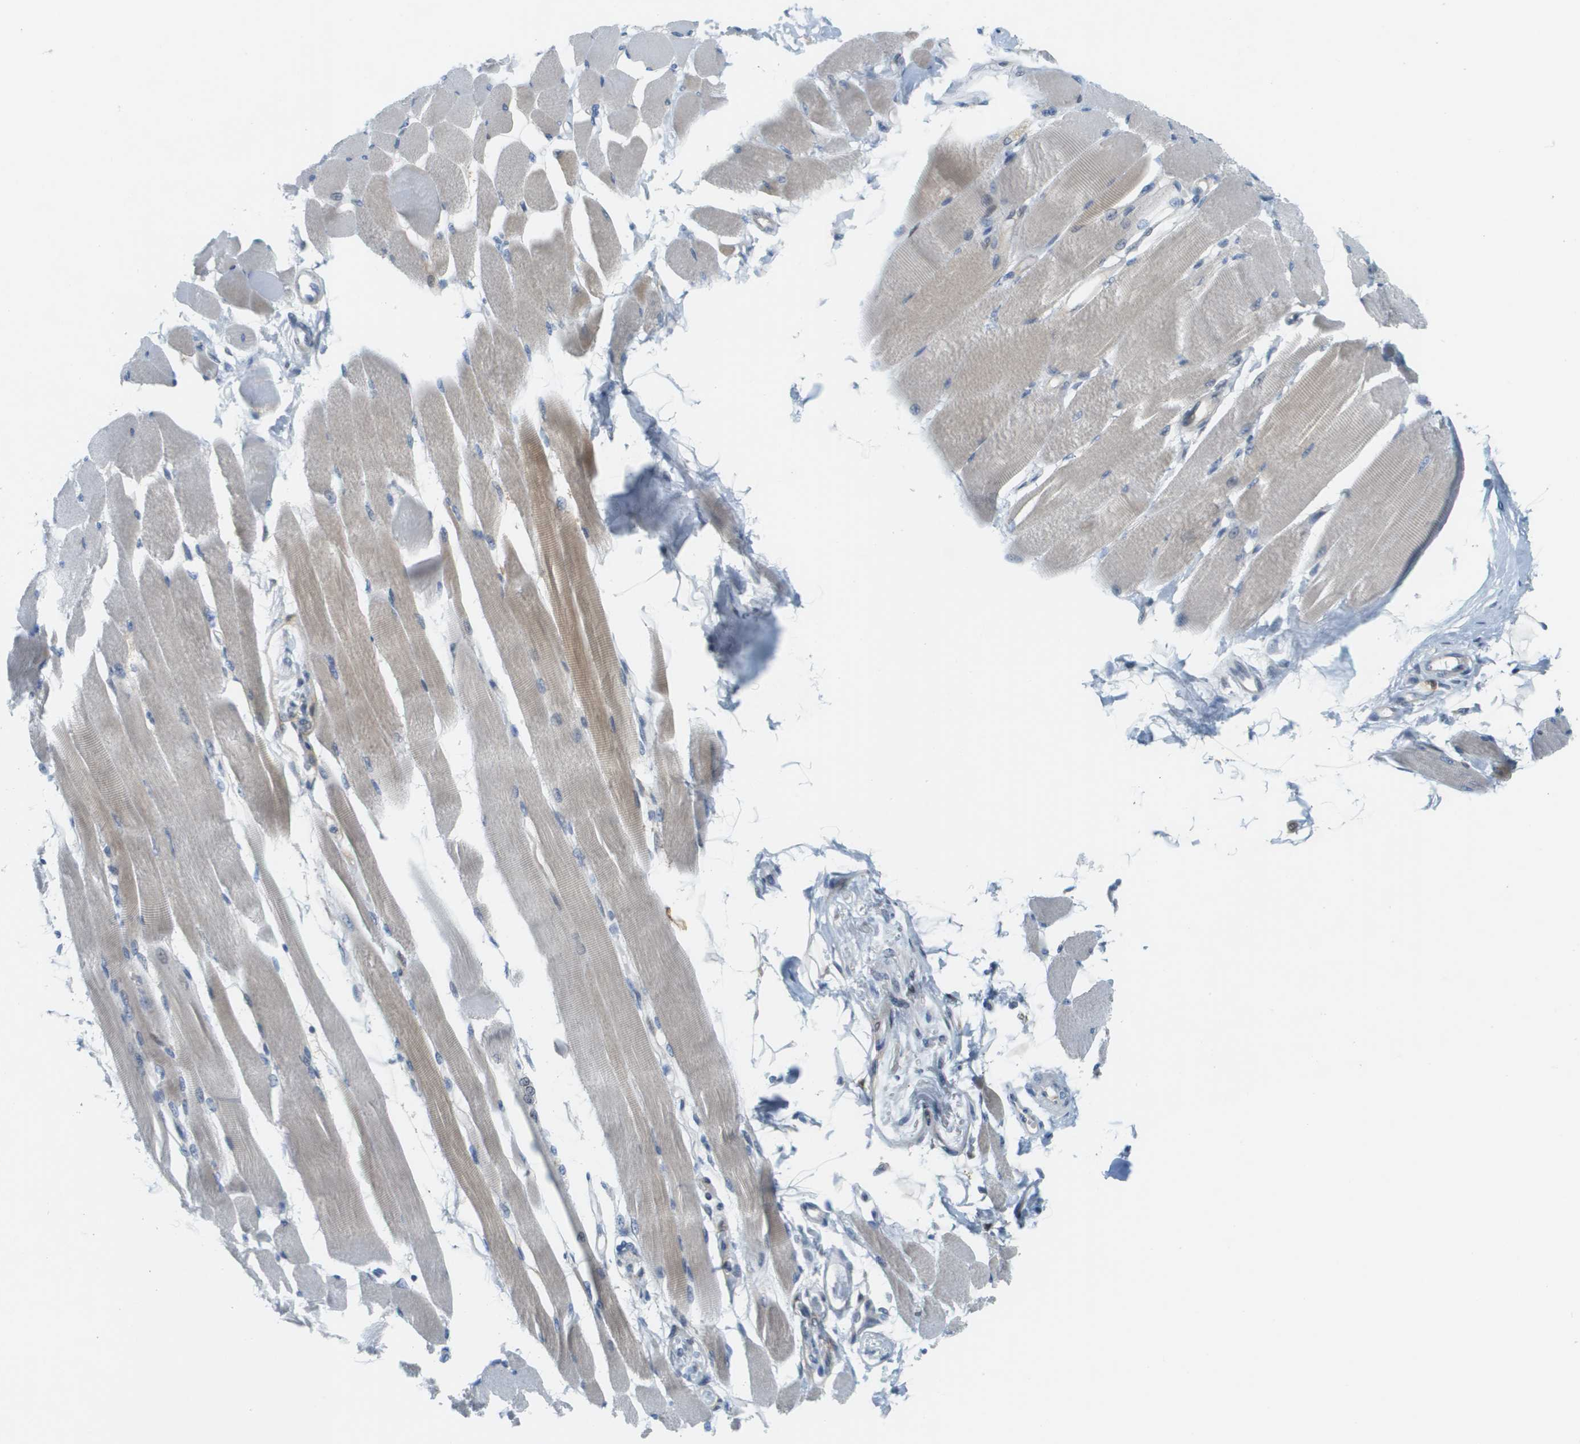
{"staining": {"intensity": "weak", "quantity": "<25%", "location": "cytoplasmic/membranous"}, "tissue": "skeletal muscle", "cell_type": "Myocytes", "image_type": "normal", "snomed": [{"axis": "morphology", "description": "Normal tissue, NOS"}, {"axis": "topography", "description": "Skeletal muscle"}, {"axis": "topography", "description": "Peripheral nerve tissue"}], "caption": "A histopathology image of human skeletal muscle is negative for staining in myocytes. (DAB (3,3'-diaminobenzidine) immunohistochemistry (IHC) visualized using brightfield microscopy, high magnification).", "gene": "CUL9", "patient": {"sex": "female", "age": 84}}